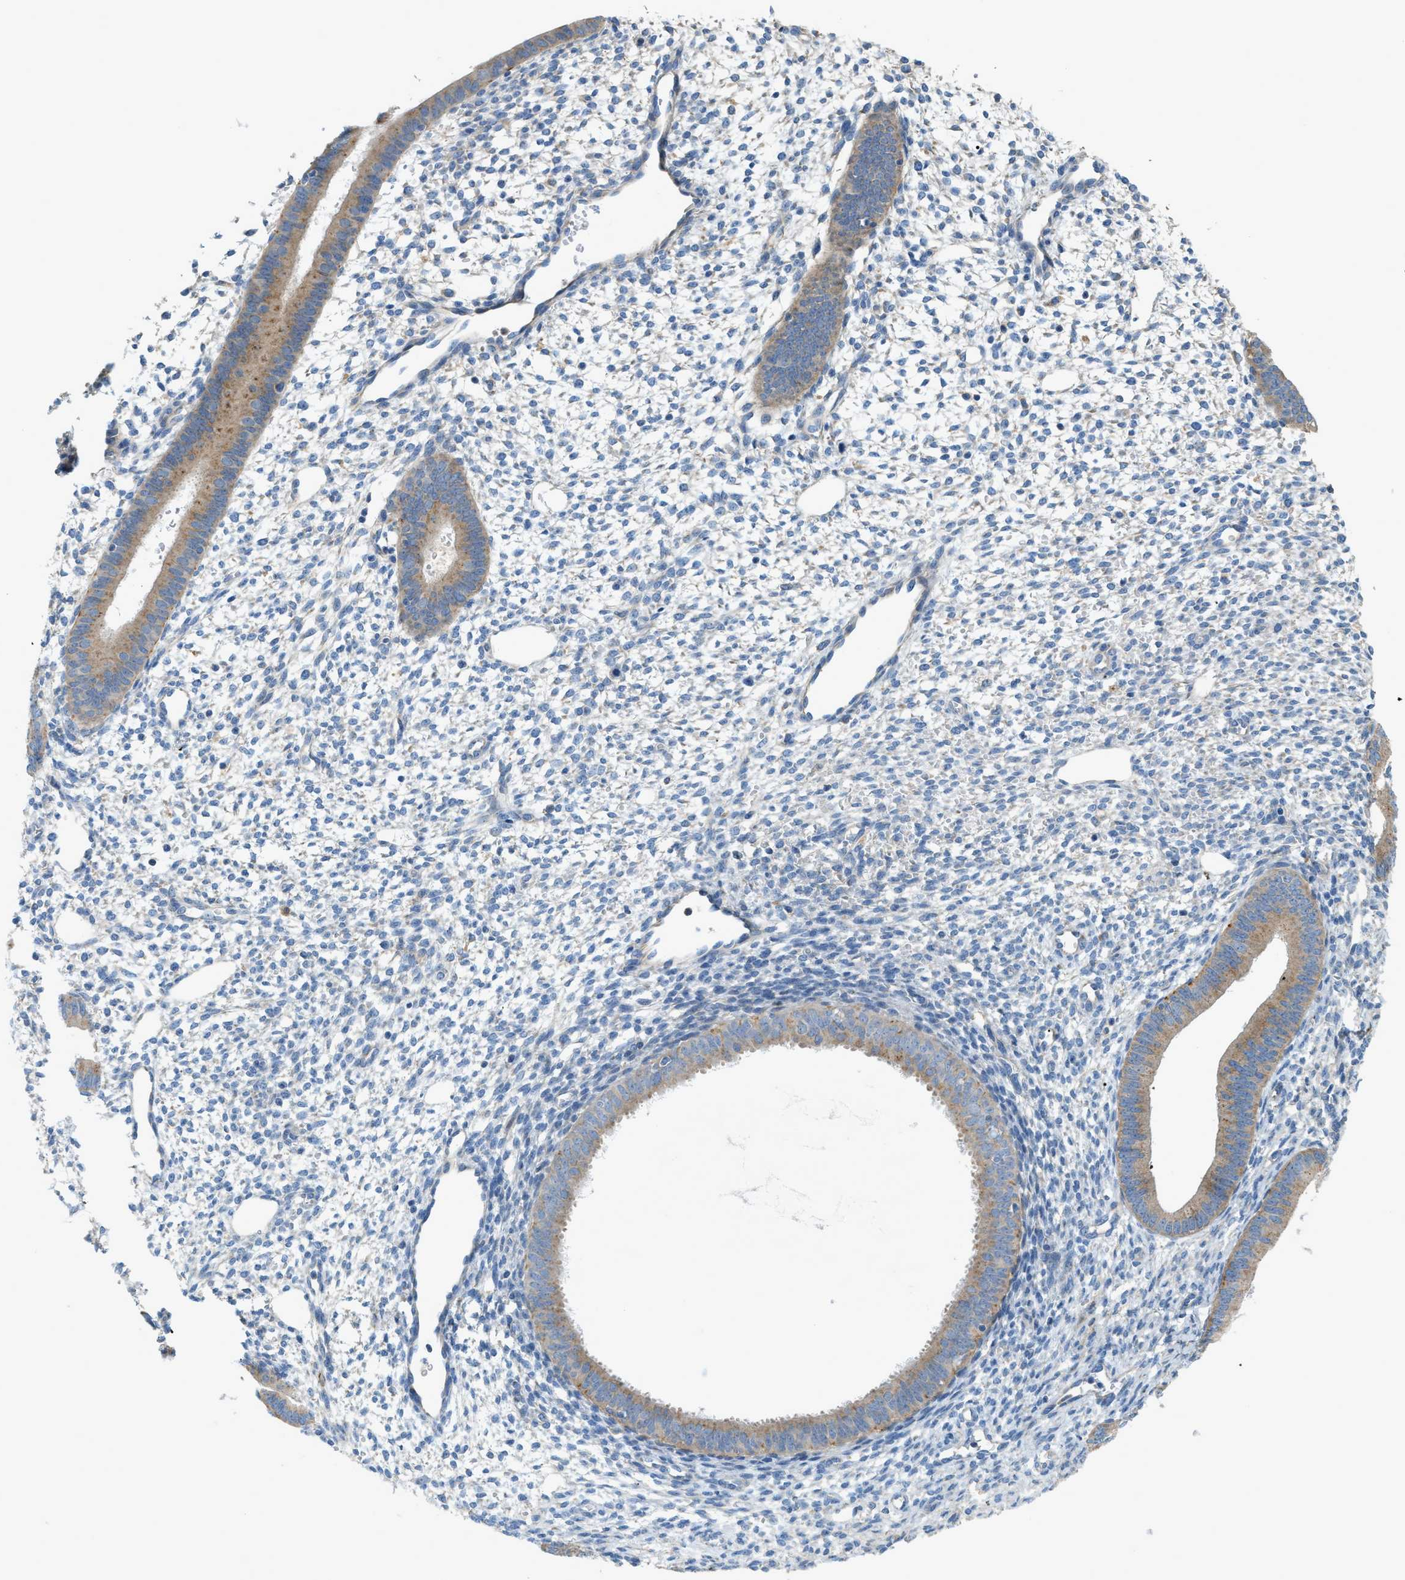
{"staining": {"intensity": "weak", "quantity": "25%-75%", "location": "cytoplasmic/membranous"}, "tissue": "endometrium", "cell_type": "Cells in endometrial stroma", "image_type": "normal", "snomed": [{"axis": "morphology", "description": "Normal tissue, NOS"}, {"axis": "topography", "description": "Endometrium"}], "caption": "Immunohistochemical staining of unremarkable human endometrium reveals weak cytoplasmic/membranous protein positivity in about 25%-75% of cells in endometrial stroma. Using DAB (brown) and hematoxylin (blue) stains, captured at high magnification using brightfield microscopy.", "gene": "LMBRD1", "patient": {"sex": "female", "age": 46}}